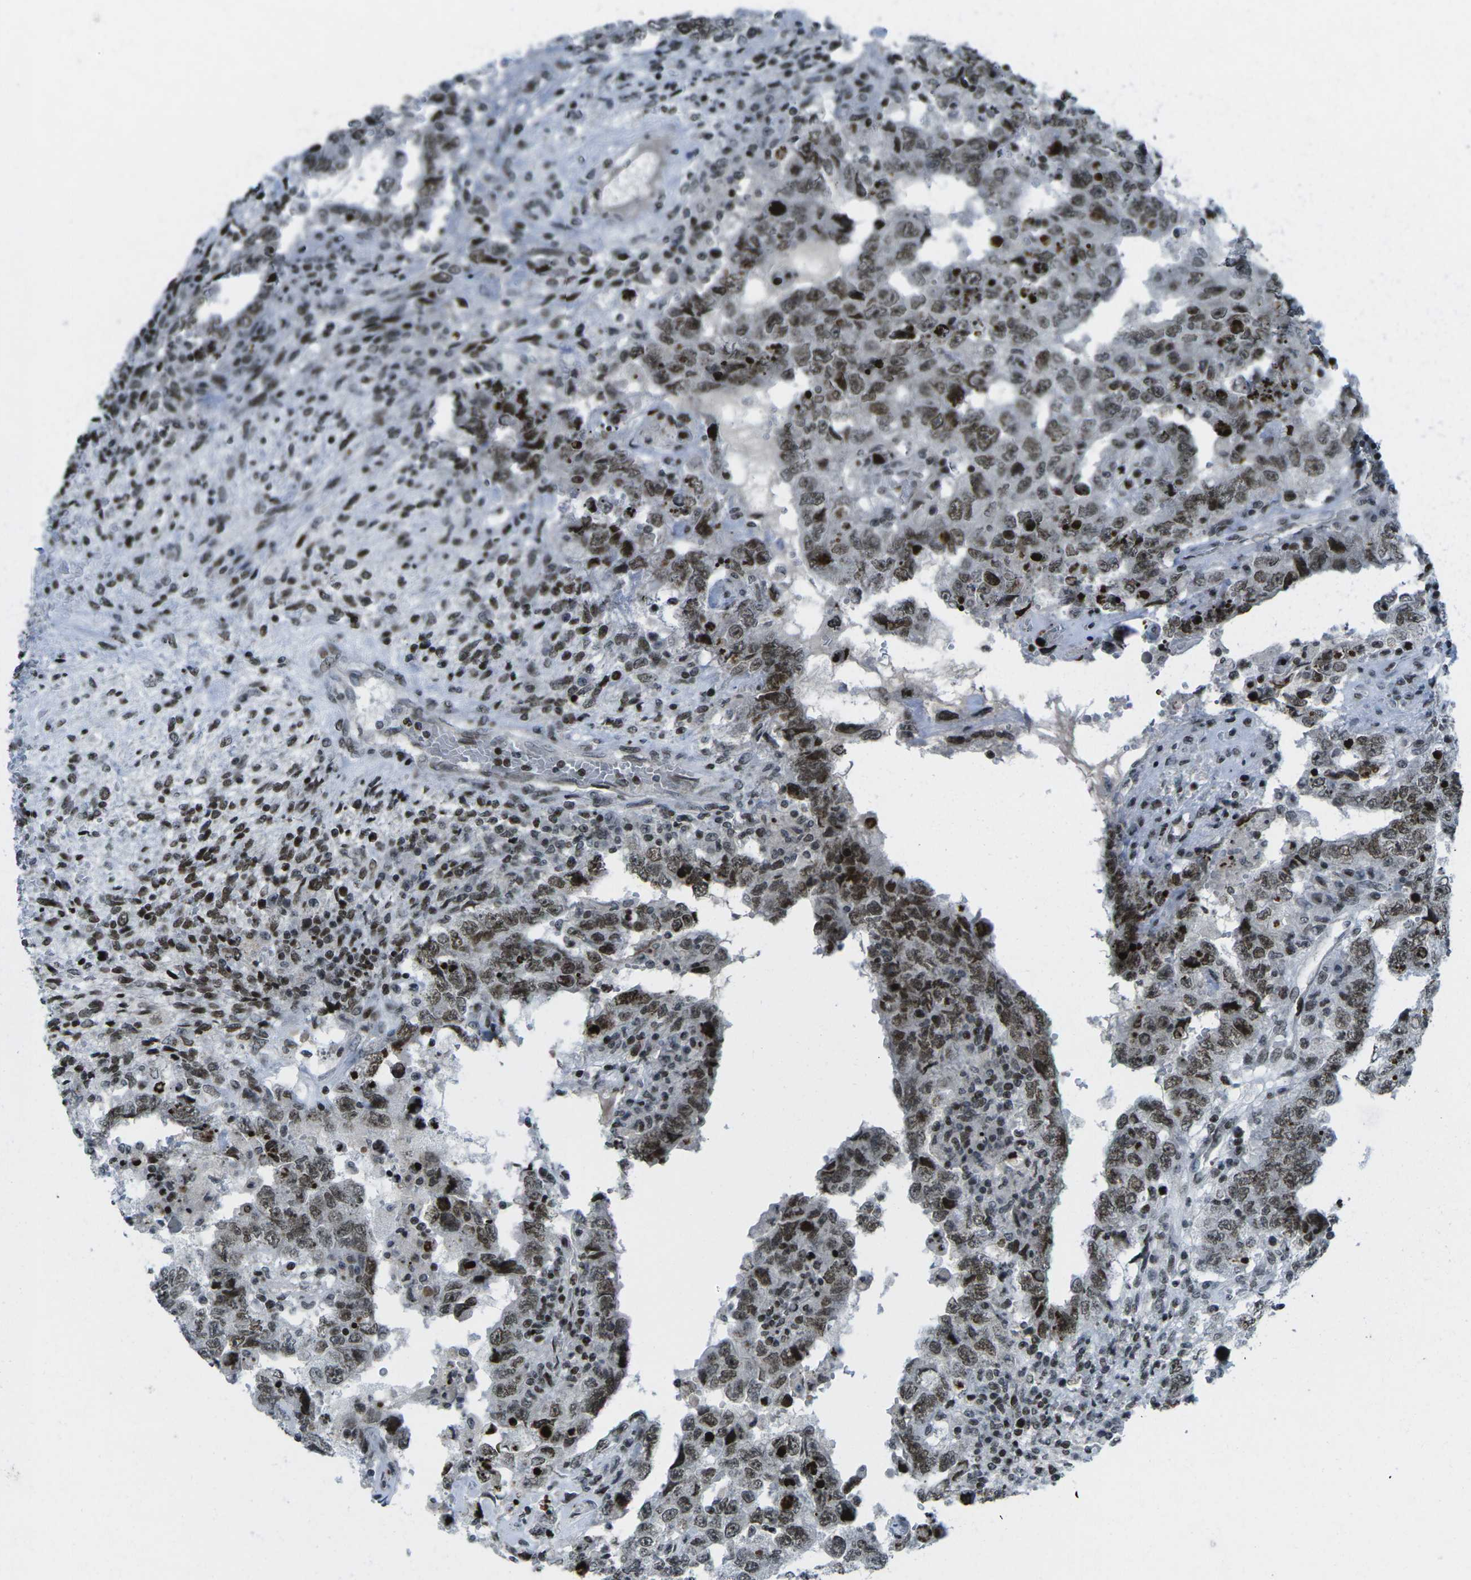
{"staining": {"intensity": "moderate", "quantity": ">75%", "location": "nuclear"}, "tissue": "testis cancer", "cell_type": "Tumor cells", "image_type": "cancer", "snomed": [{"axis": "morphology", "description": "Carcinoma, Embryonal, NOS"}, {"axis": "topography", "description": "Testis"}], "caption": "Testis cancer (embryonal carcinoma) tissue shows moderate nuclear expression in approximately >75% of tumor cells Using DAB (3,3'-diaminobenzidine) (brown) and hematoxylin (blue) stains, captured at high magnification using brightfield microscopy.", "gene": "EME1", "patient": {"sex": "male", "age": 26}}